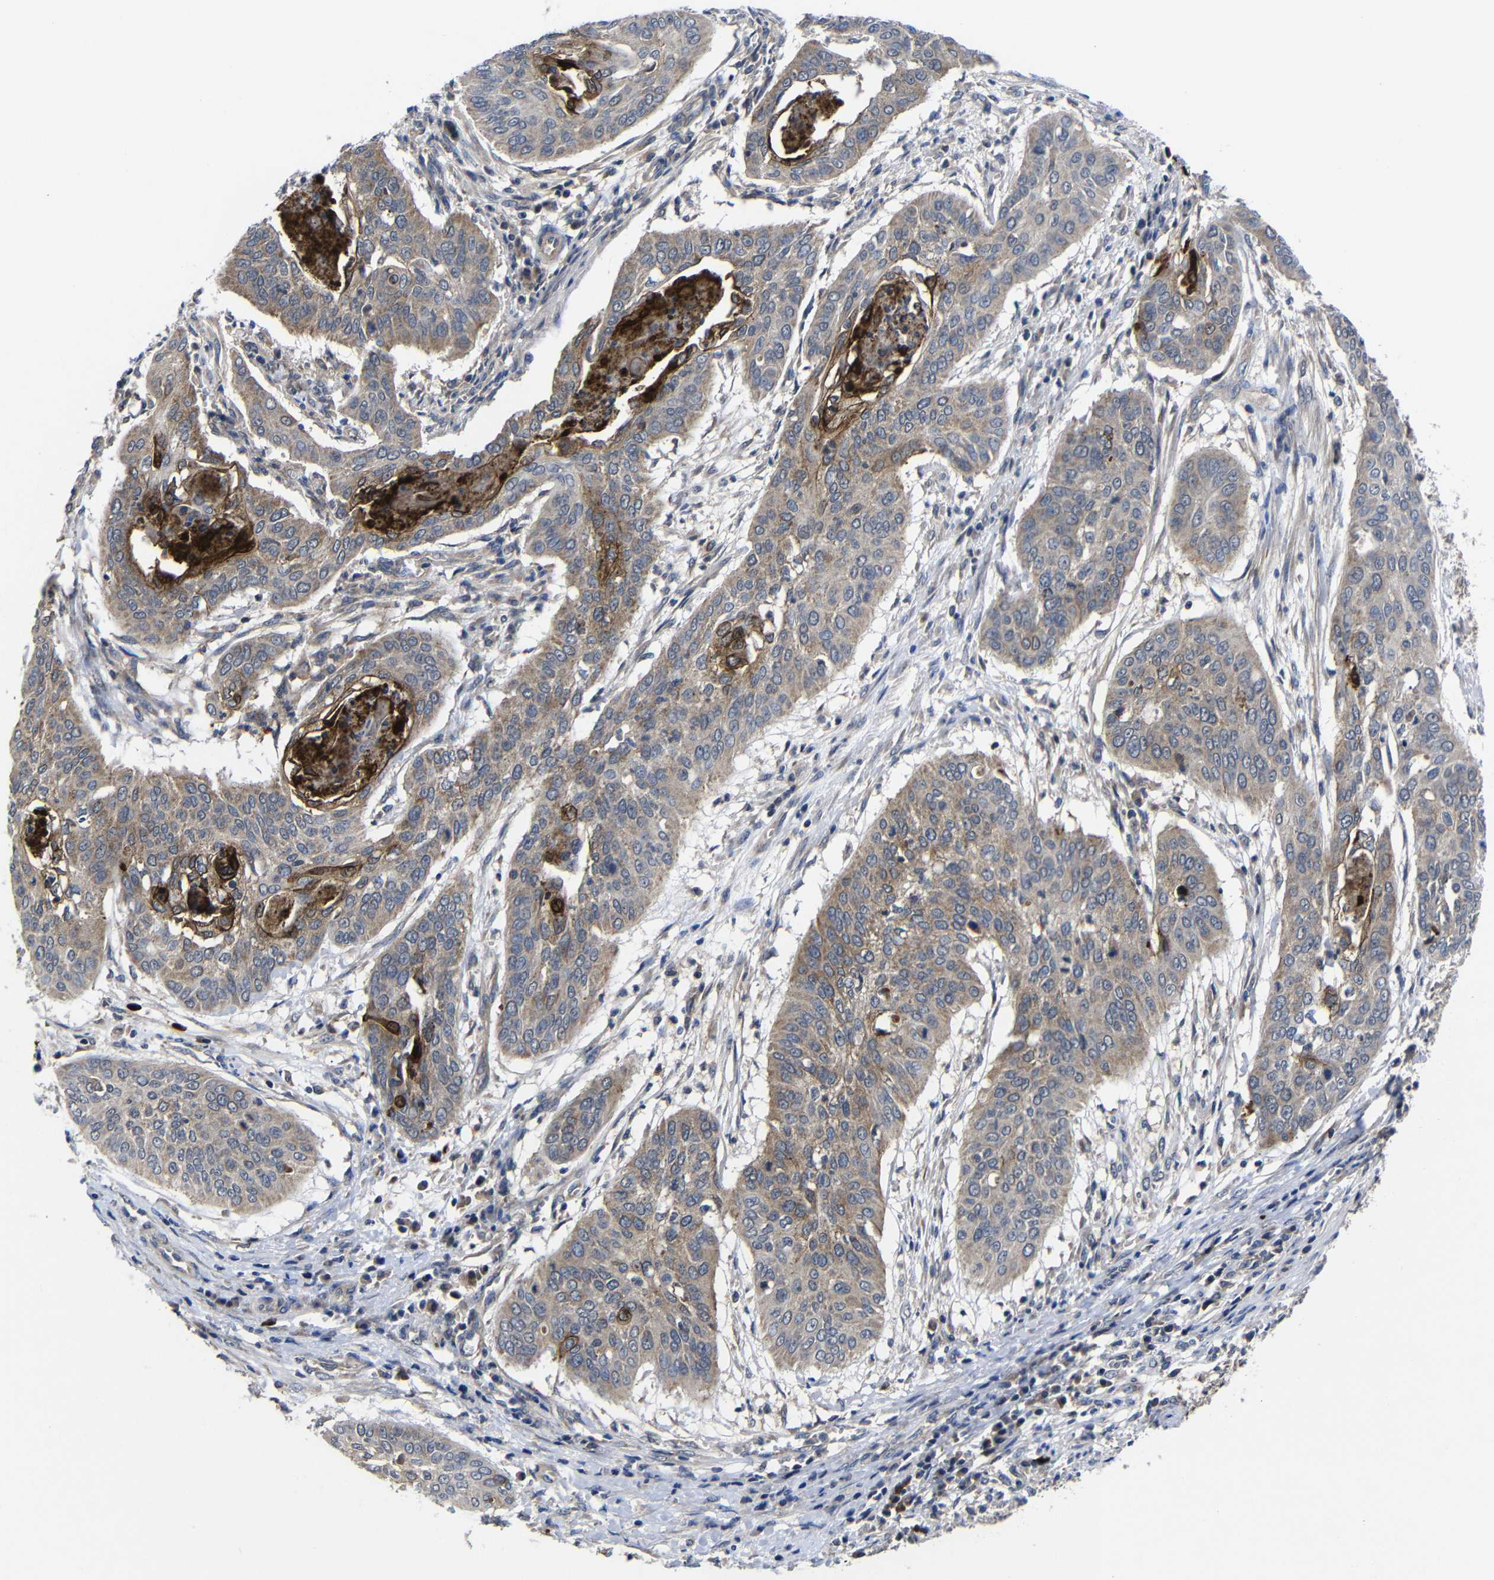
{"staining": {"intensity": "moderate", "quantity": ">75%", "location": "cytoplasmic/membranous"}, "tissue": "cervical cancer", "cell_type": "Tumor cells", "image_type": "cancer", "snomed": [{"axis": "morphology", "description": "Squamous cell carcinoma, NOS"}, {"axis": "topography", "description": "Cervix"}], "caption": "Tumor cells demonstrate moderate cytoplasmic/membranous expression in about >75% of cells in cervical cancer (squamous cell carcinoma).", "gene": "LPAR5", "patient": {"sex": "female", "age": 39}}